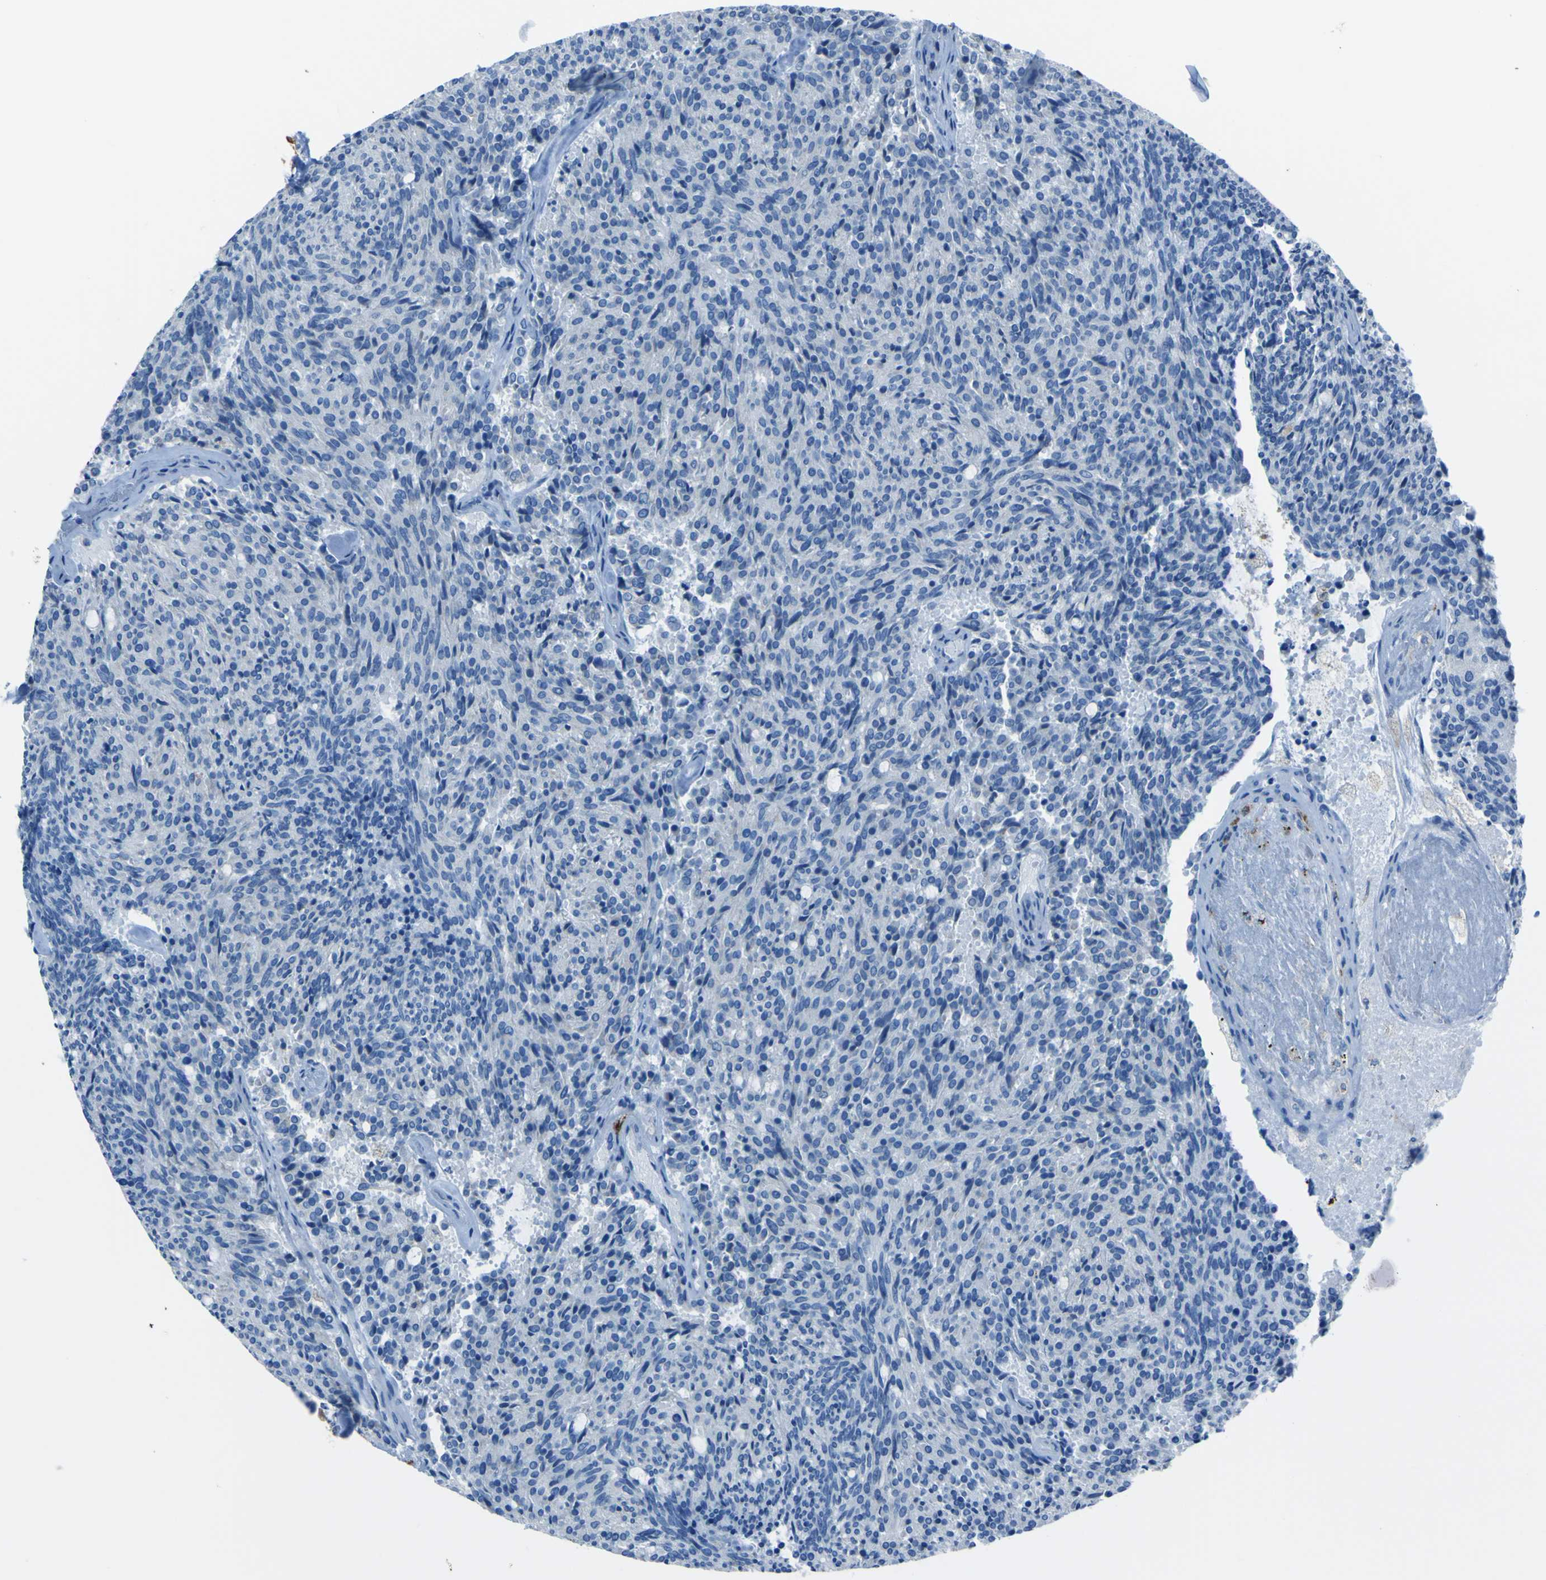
{"staining": {"intensity": "negative", "quantity": "none", "location": "none"}, "tissue": "carcinoid", "cell_type": "Tumor cells", "image_type": "cancer", "snomed": [{"axis": "morphology", "description": "Carcinoid, malignant, NOS"}, {"axis": "topography", "description": "Pancreas"}], "caption": "Malignant carcinoid was stained to show a protein in brown. There is no significant expression in tumor cells. Brightfield microscopy of immunohistochemistry stained with DAB (3,3'-diaminobenzidine) (brown) and hematoxylin (blue), captured at high magnification.", "gene": "ACSL1", "patient": {"sex": "female", "age": 54}}